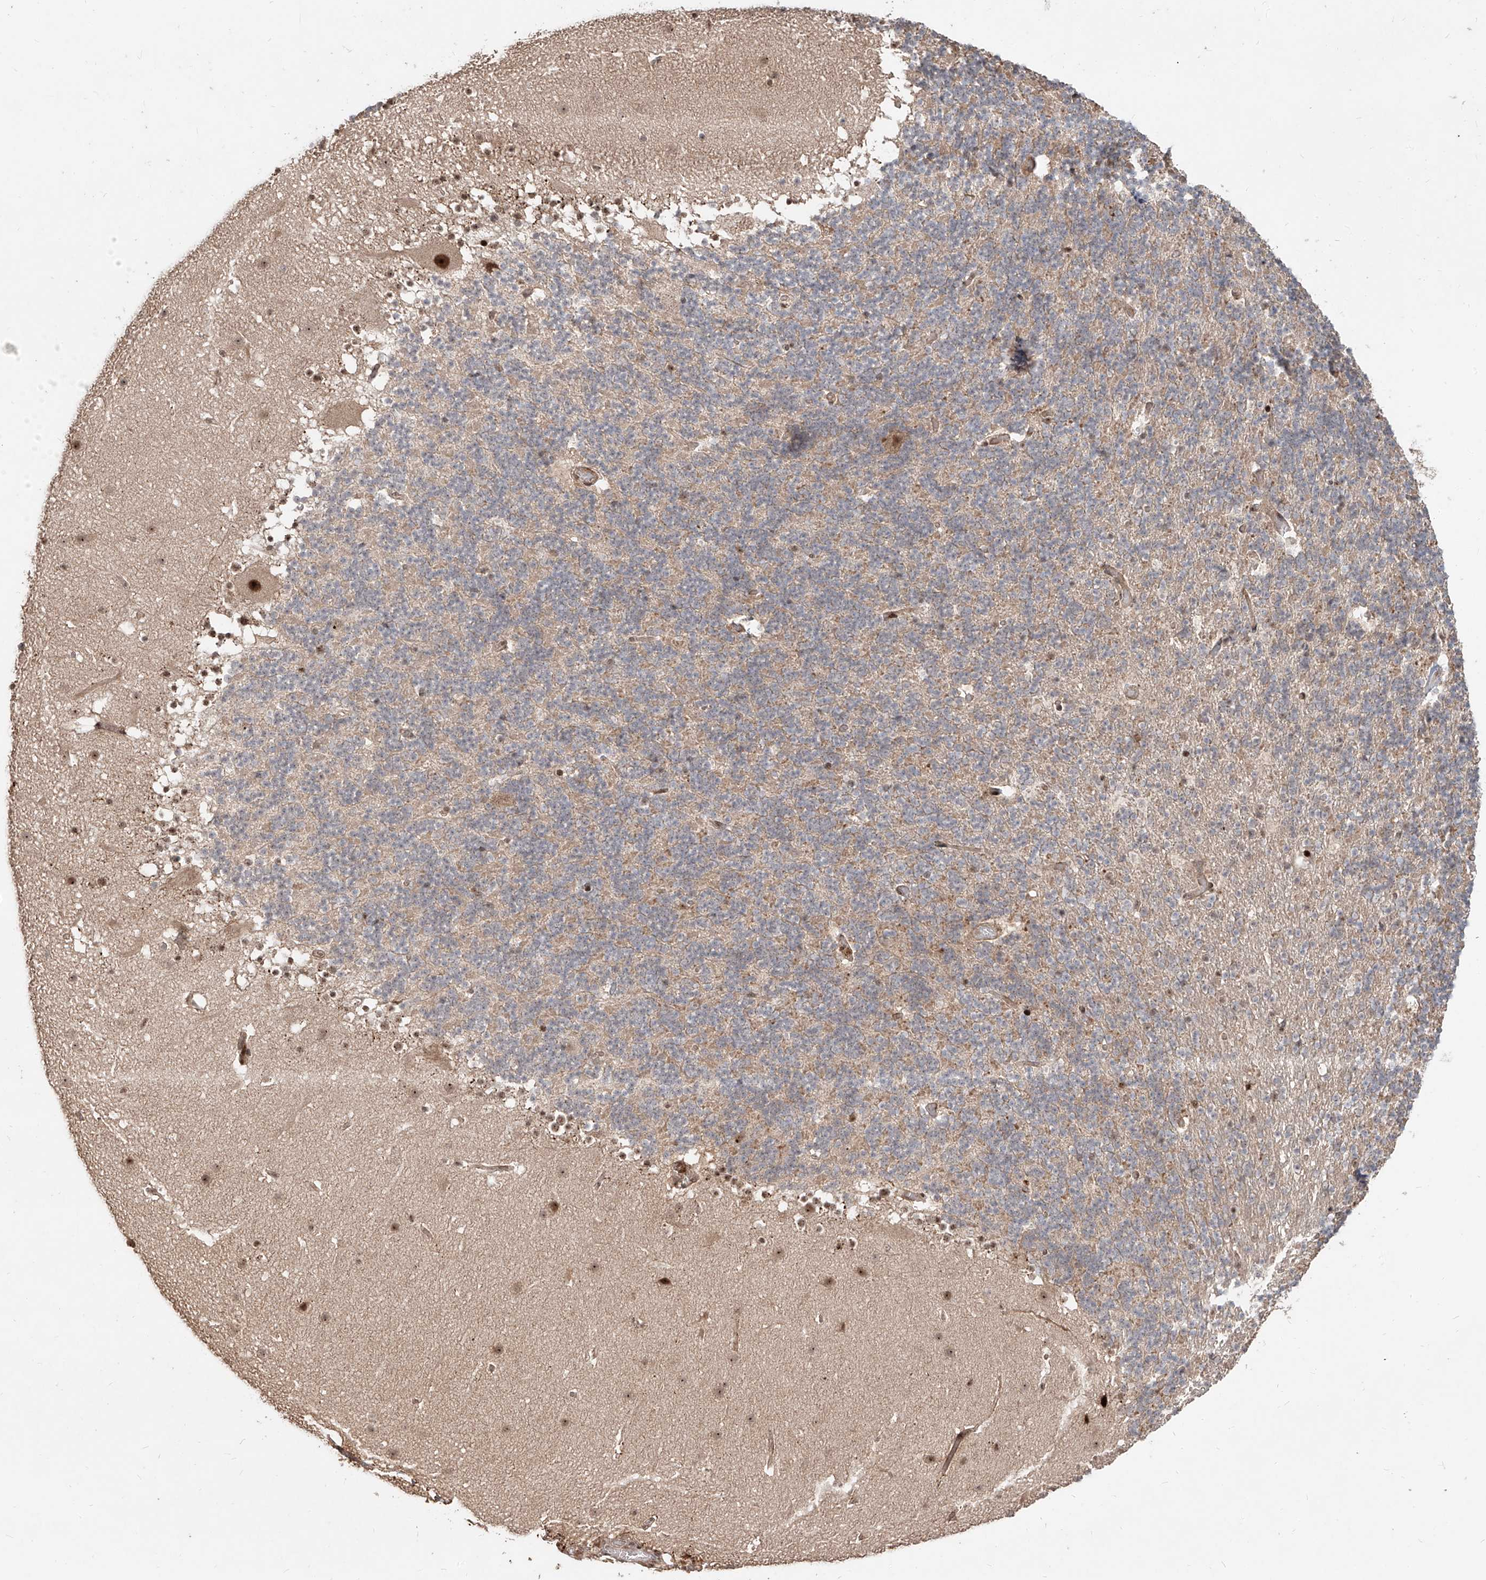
{"staining": {"intensity": "weak", "quantity": "25%-75%", "location": "cytoplasmic/membranous"}, "tissue": "cerebellum", "cell_type": "Cells in granular layer", "image_type": "normal", "snomed": [{"axis": "morphology", "description": "Normal tissue, NOS"}, {"axis": "topography", "description": "Cerebellum"}], "caption": "Immunohistochemical staining of unremarkable cerebellum shows weak cytoplasmic/membranous protein positivity in about 25%-75% of cells in granular layer. (IHC, brightfield microscopy, high magnification).", "gene": "ZNF710", "patient": {"sex": "male", "age": 57}}